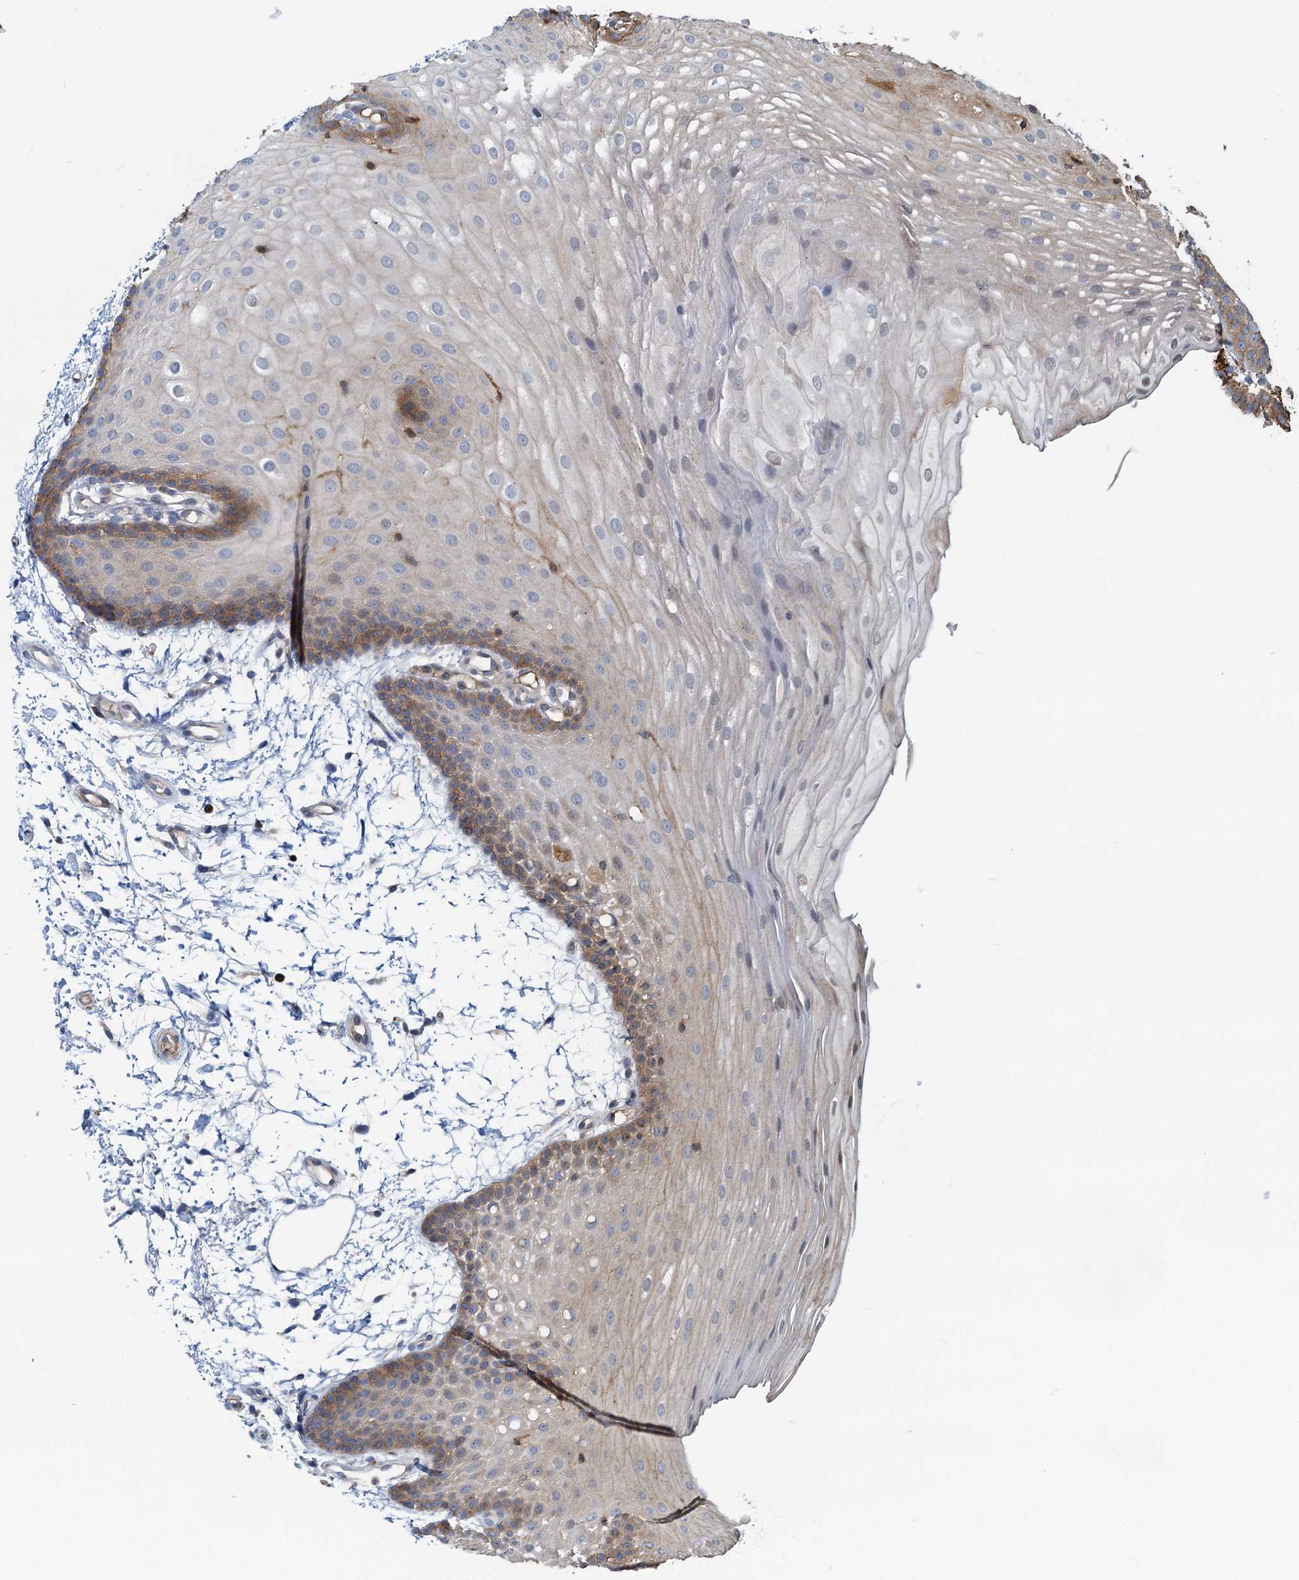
{"staining": {"intensity": "moderate", "quantity": "25%-75%", "location": "cytoplasmic/membranous"}, "tissue": "oral mucosa", "cell_type": "Squamous epithelial cells", "image_type": "normal", "snomed": [{"axis": "morphology", "description": "Normal tissue, NOS"}, {"axis": "topography", "description": "Oral tissue"}], "caption": "Immunohistochemical staining of normal human oral mucosa demonstrates 25%-75% levels of moderate cytoplasmic/membranous protein expression in approximately 25%-75% of squamous epithelial cells. The staining was performed using DAB, with brown indicating positive protein expression. Nuclei are stained blue with hematoxylin.", "gene": "LNX2", "patient": {"sex": "male", "age": 68}}